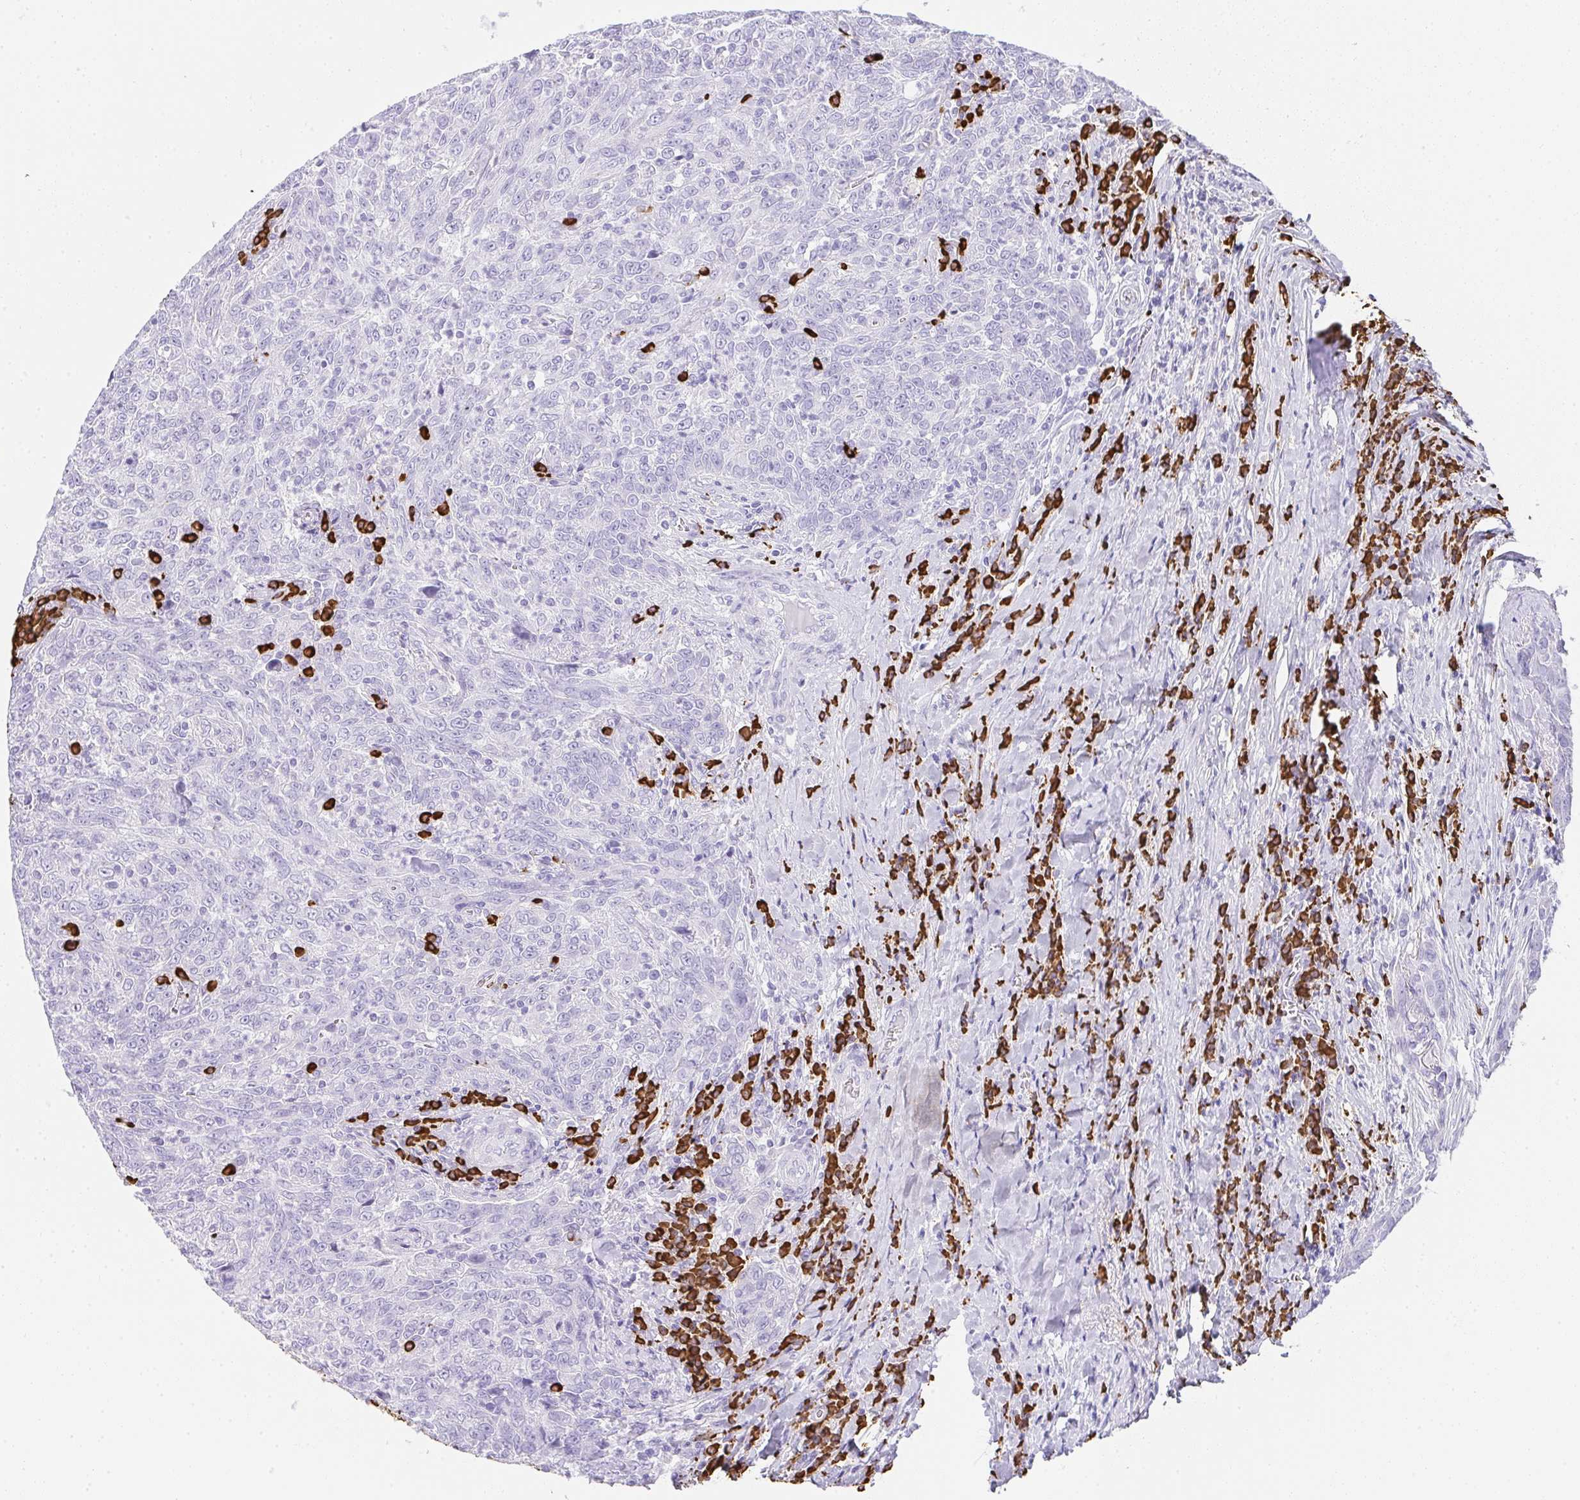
{"staining": {"intensity": "negative", "quantity": "none", "location": "none"}, "tissue": "breast cancer", "cell_type": "Tumor cells", "image_type": "cancer", "snomed": [{"axis": "morphology", "description": "Duct carcinoma"}, {"axis": "topography", "description": "Breast"}], "caption": "The immunohistochemistry (IHC) micrograph has no significant expression in tumor cells of breast cancer tissue.", "gene": "CDADC1", "patient": {"sex": "female", "age": 50}}